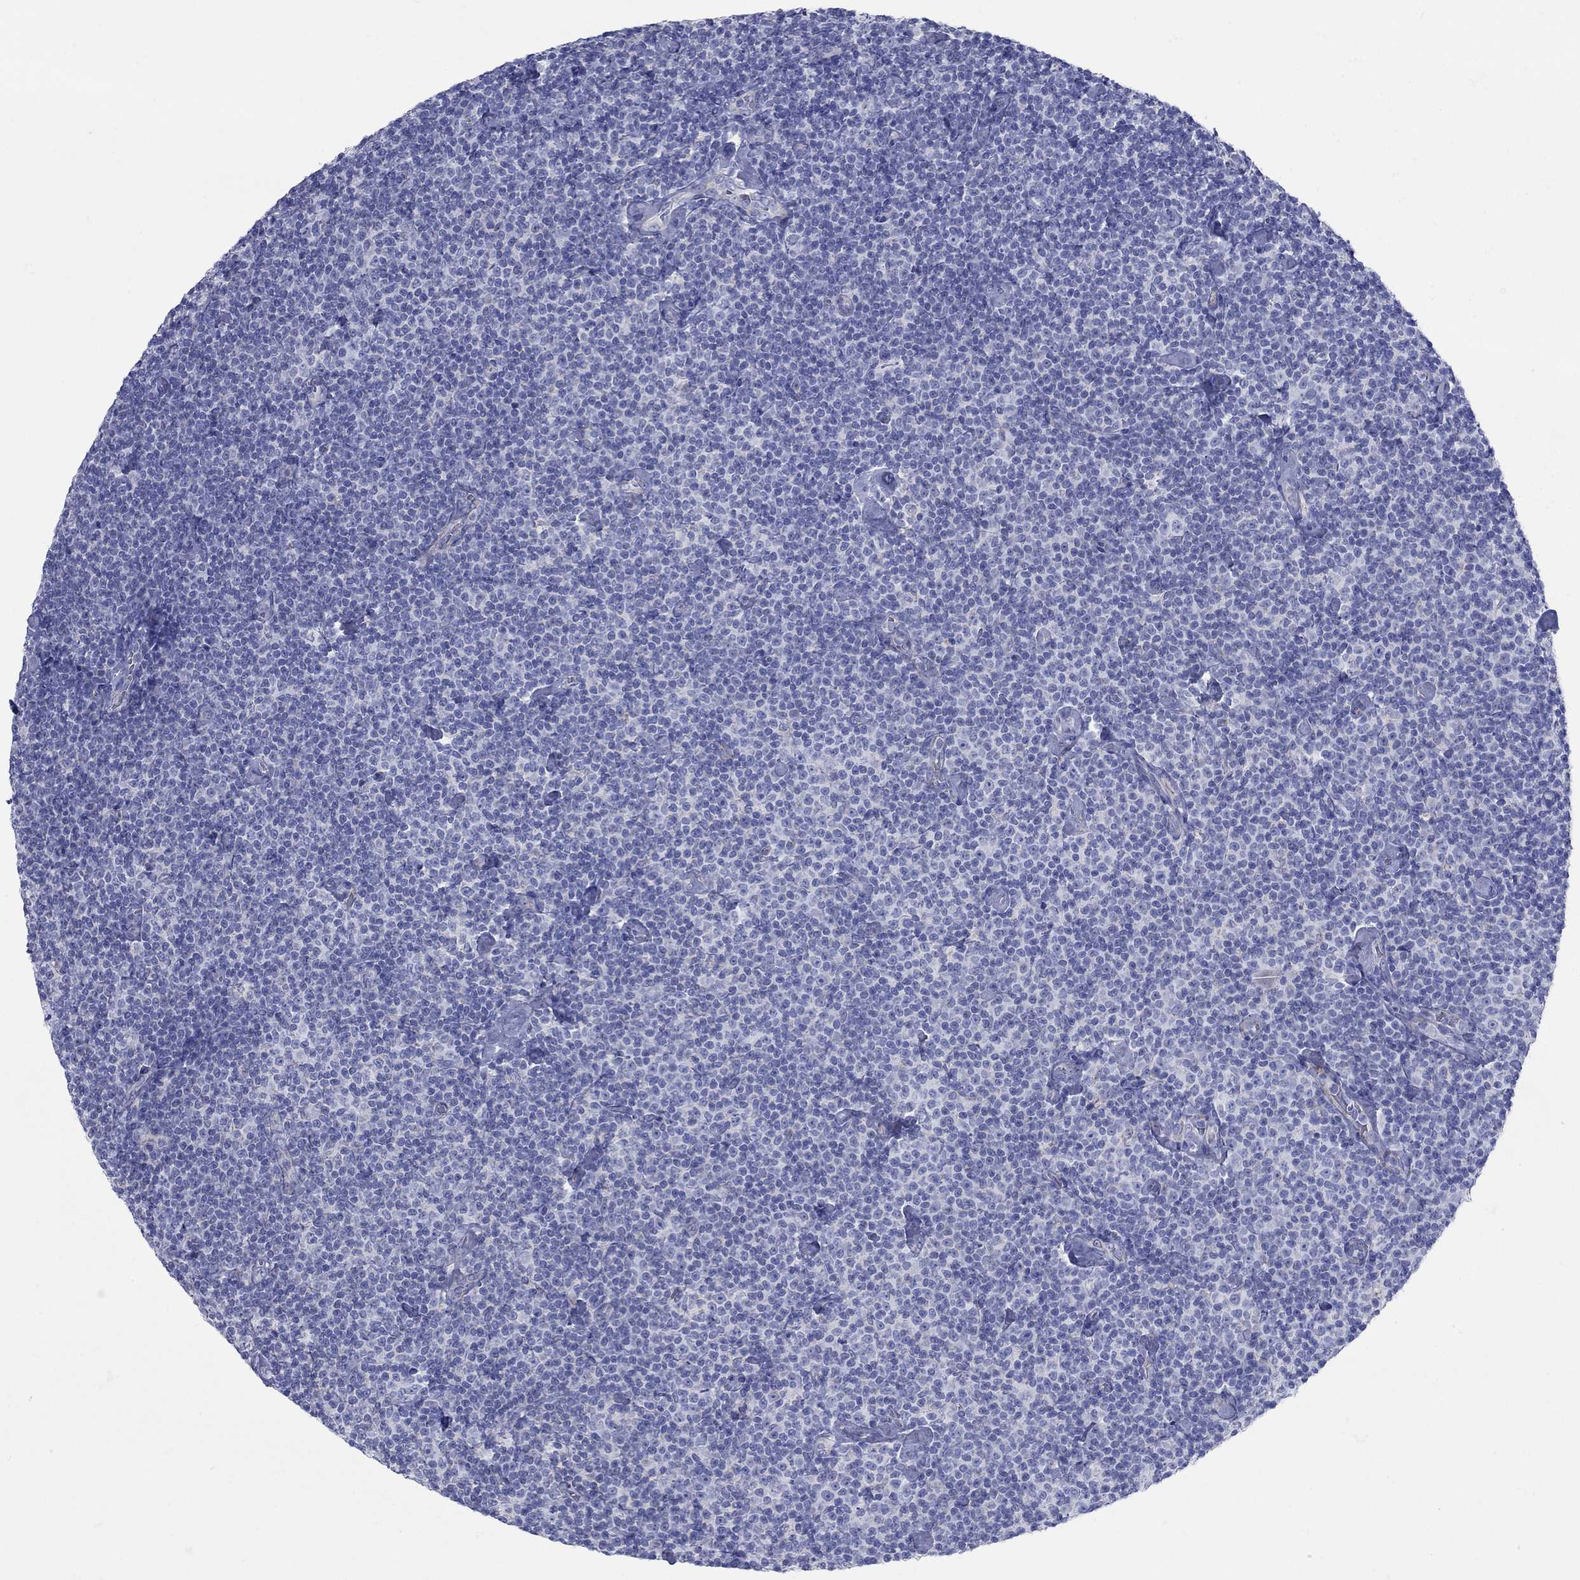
{"staining": {"intensity": "negative", "quantity": "none", "location": "none"}, "tissue": "lymphoma", "cell_type": "Tumor cells", "image_type": "cancer", "snomed": [{"axis": "morphology", "description": "Malignant lymphoma, non-Hodgkin's type, Low grade"}, {"axis": "topography", "description": "Lymph node"}], "caption": "IHC photomicrograph of human lymphoma stained for a protein (brown), which exhibits no staining in tumor cells.", "gene": "PDZD3", "patient": {"sex": "male", "age": 81}}